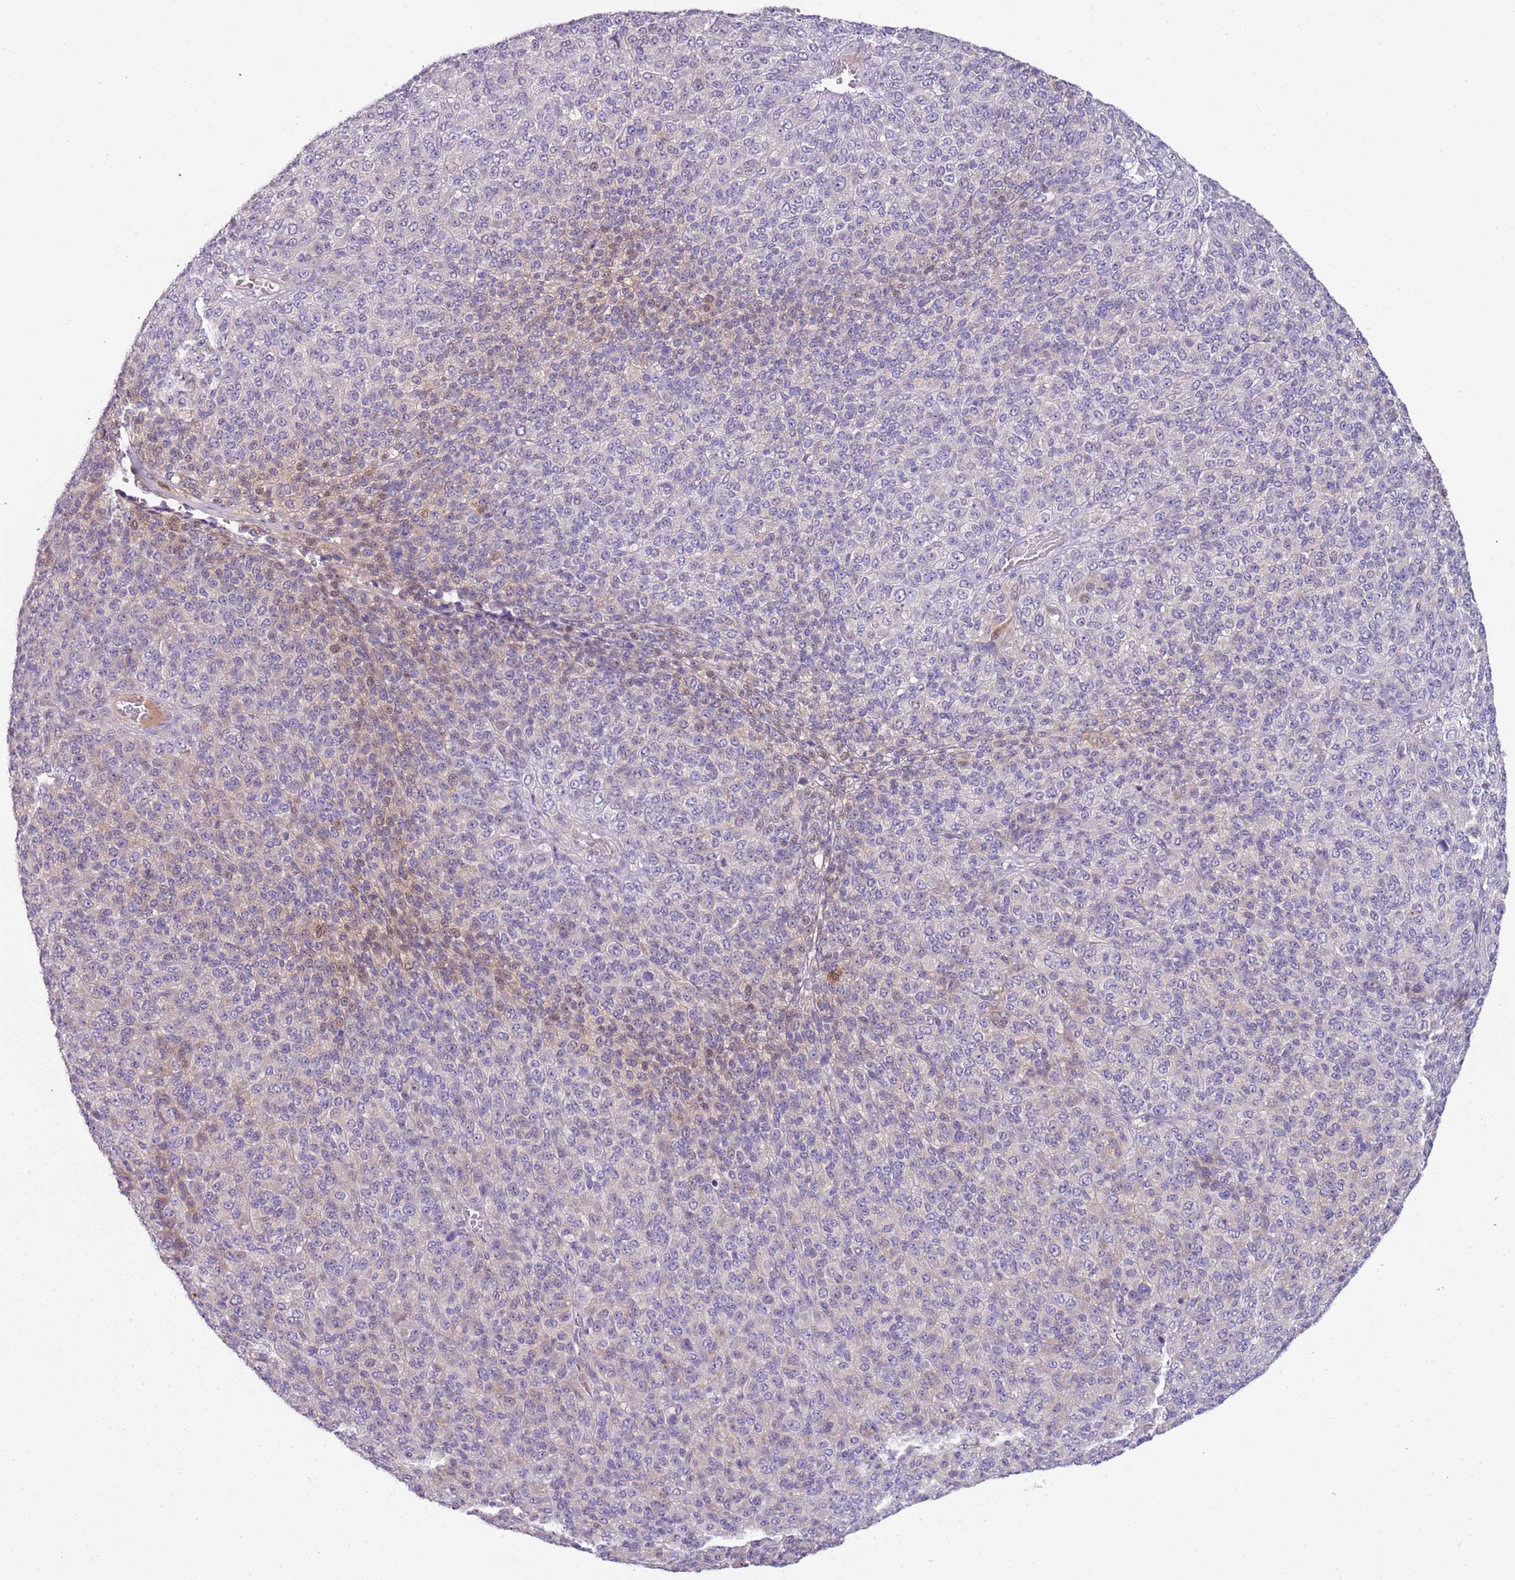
{"staining": {"intensity": "weak", "quantity": "<25%", "location": "cytoplasmic/membranous"}, "tissue": "melanoma", "cell_type": "Tumor cells", "image_type": "cancer", "snomed": [{"axis": "morphology", "description": "Malignant melanoma, Metastatic site"}, {"axis": "topography", "description": "Brain"}], "caption": "Tumor cells are negative for brown protein staining in melanoma. (IHC, brightfield microscopy, high magnification).", "gene": "ARHGAP5", "patient": {"sex": "female", "age": 56}}